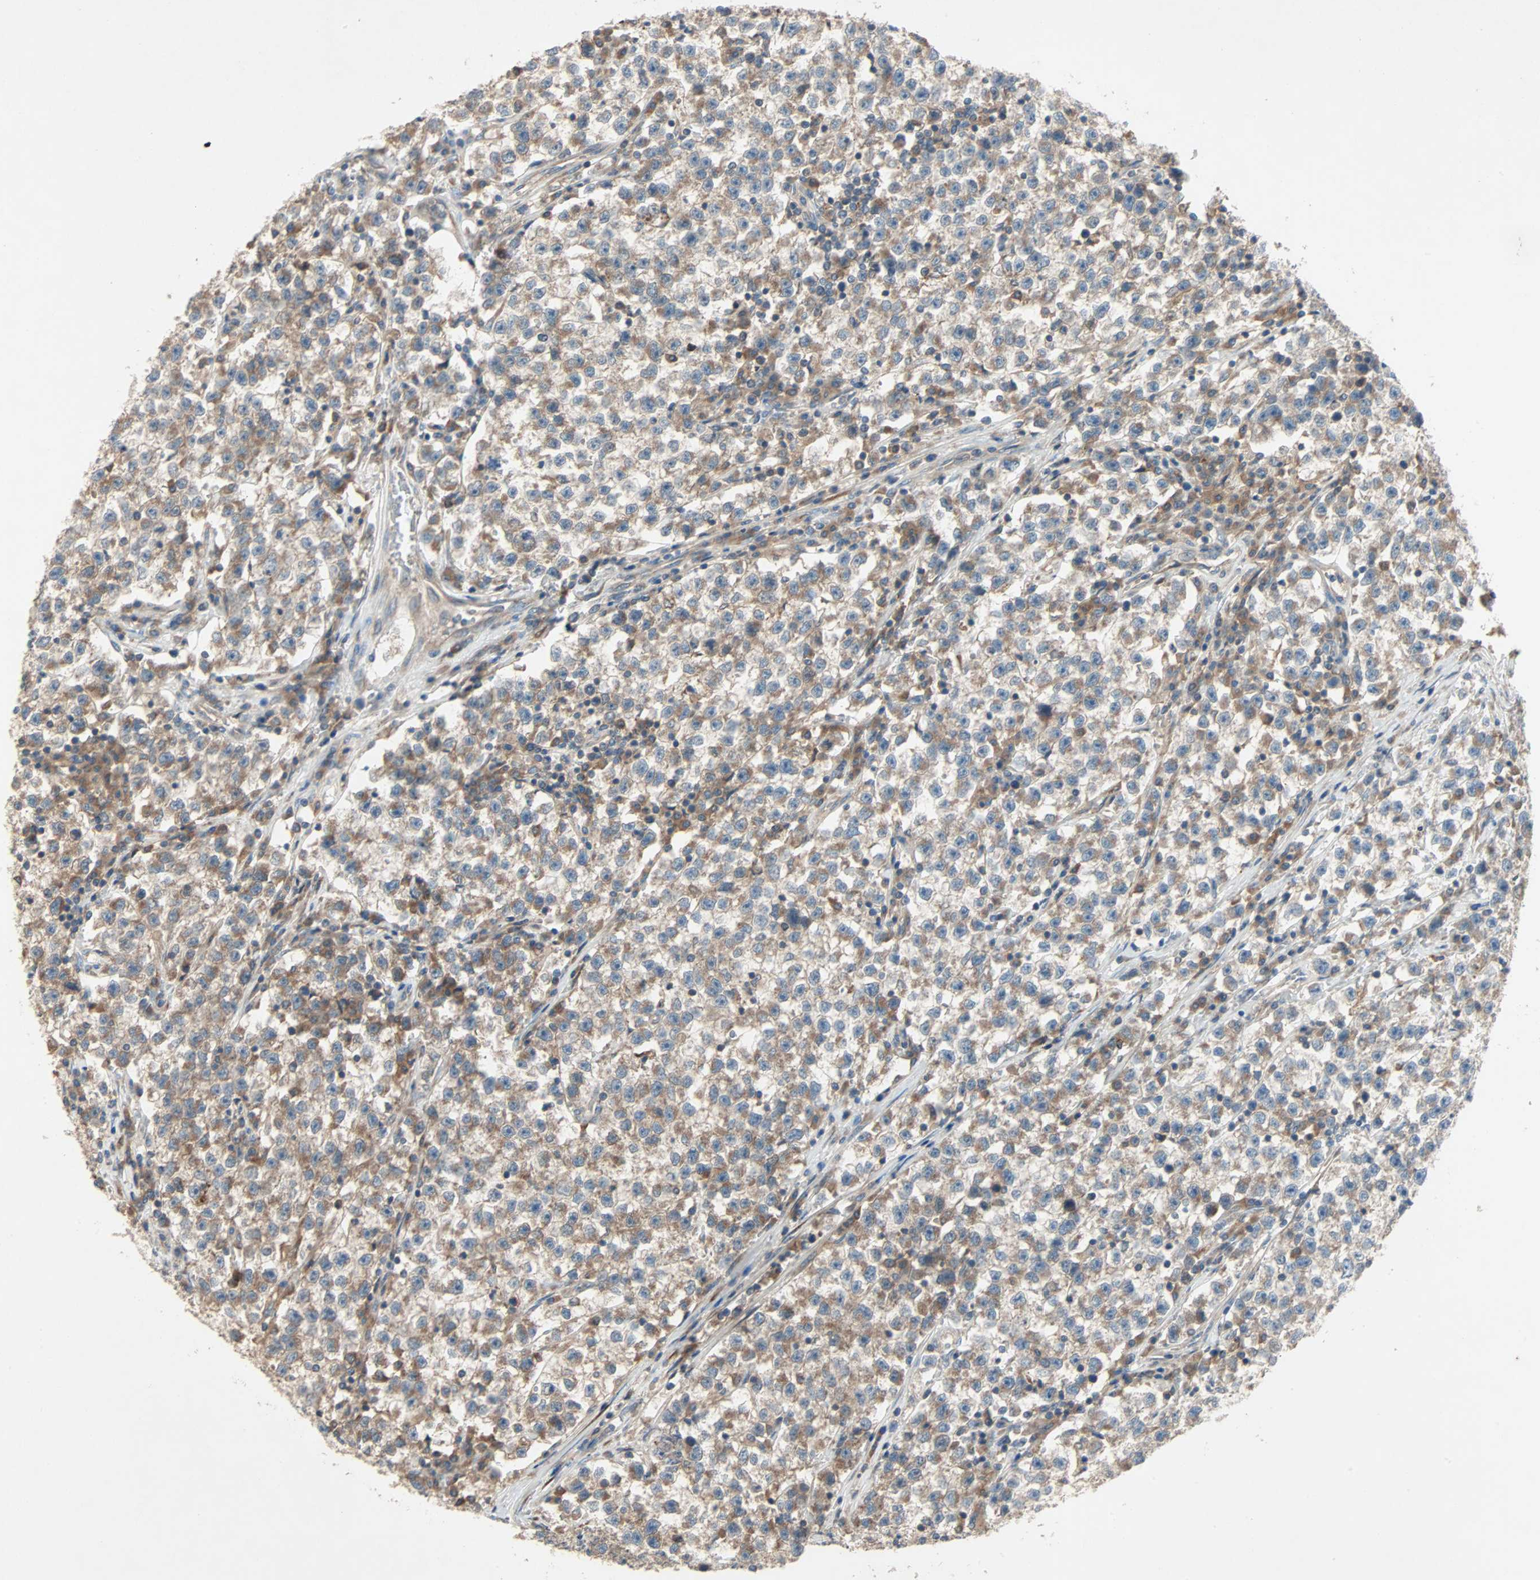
{"staining": {"intensity": "moderate", "quantity": ">75%", "location": "cytoplasmic/membranous"}, "tissue": "testis cancer", "cell_type": "Tumor cells", "image_type": "cancer", "snomed": [{"axis": "morphology", "description": "Seminoma, NOS"}, {"axis": "topography", "description": "Testis"}], "caption": "Immunohistochemical staining of human testis seminoma exhibits medium levels of moderate cytoplasmic/membranous protein staining in approximately >75% of tumor cells.", "gene": "XYLT1", "patient": {"sex": "male", "age": 22}}